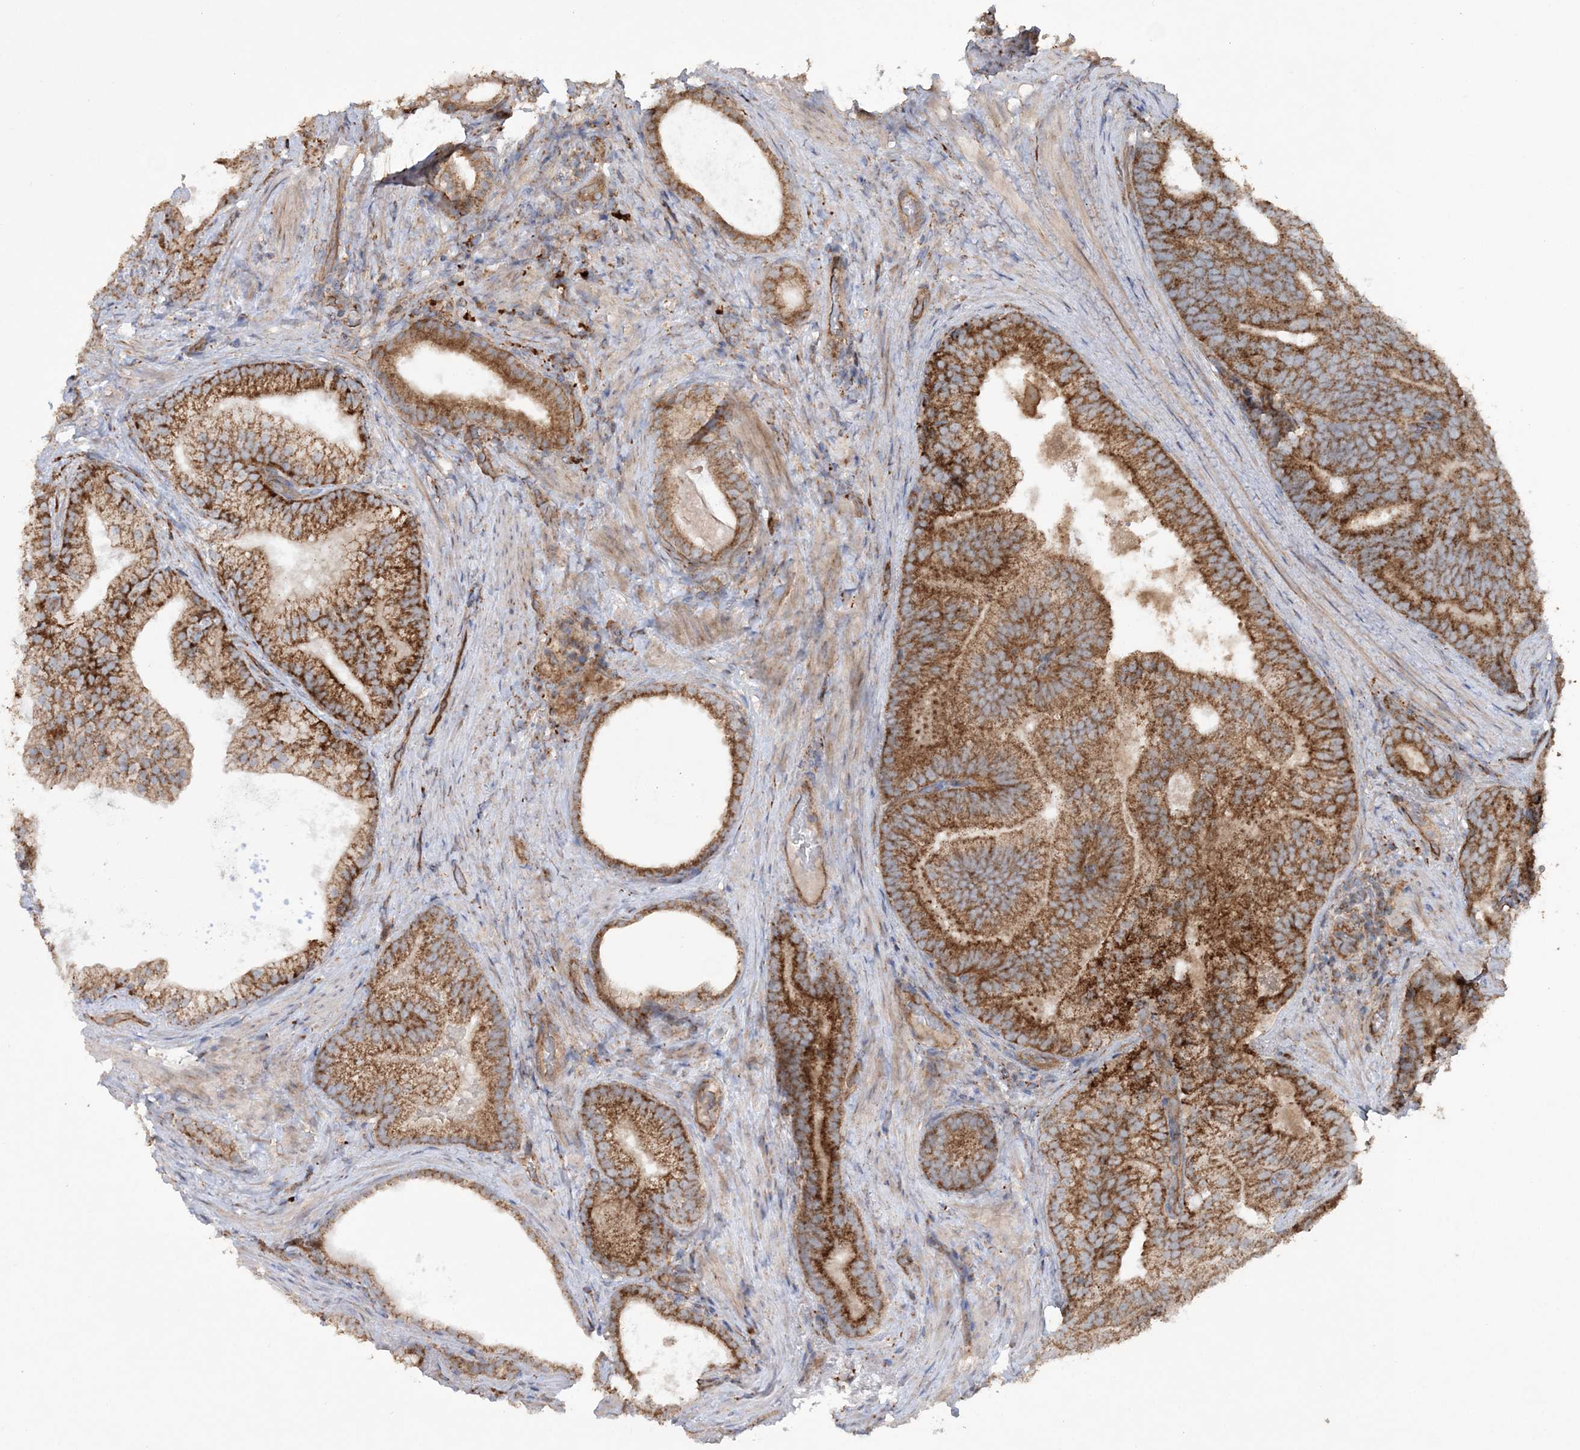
{"staining": {"intensity": "strong", "quantity": ">75%", "location": "cytoplasmic/membranous"}, "tissue": "prostate cancer", "cell_type": "Tumor cells", "image_type": "cancer", "snomed": [{"axis": "morphology", "description": "Adenocarcinoma, Low grade"}, {"axis": "topography", "description": "Prostate"}], "caption": "About >75% of tumor cells in prostate cancer reveal strong cytoplasmic/membranous protein positivity as visualized by brown immunohistochemical staining.", "gene": "TTC7A", "patient": {"sex": "male", "age": 71}}